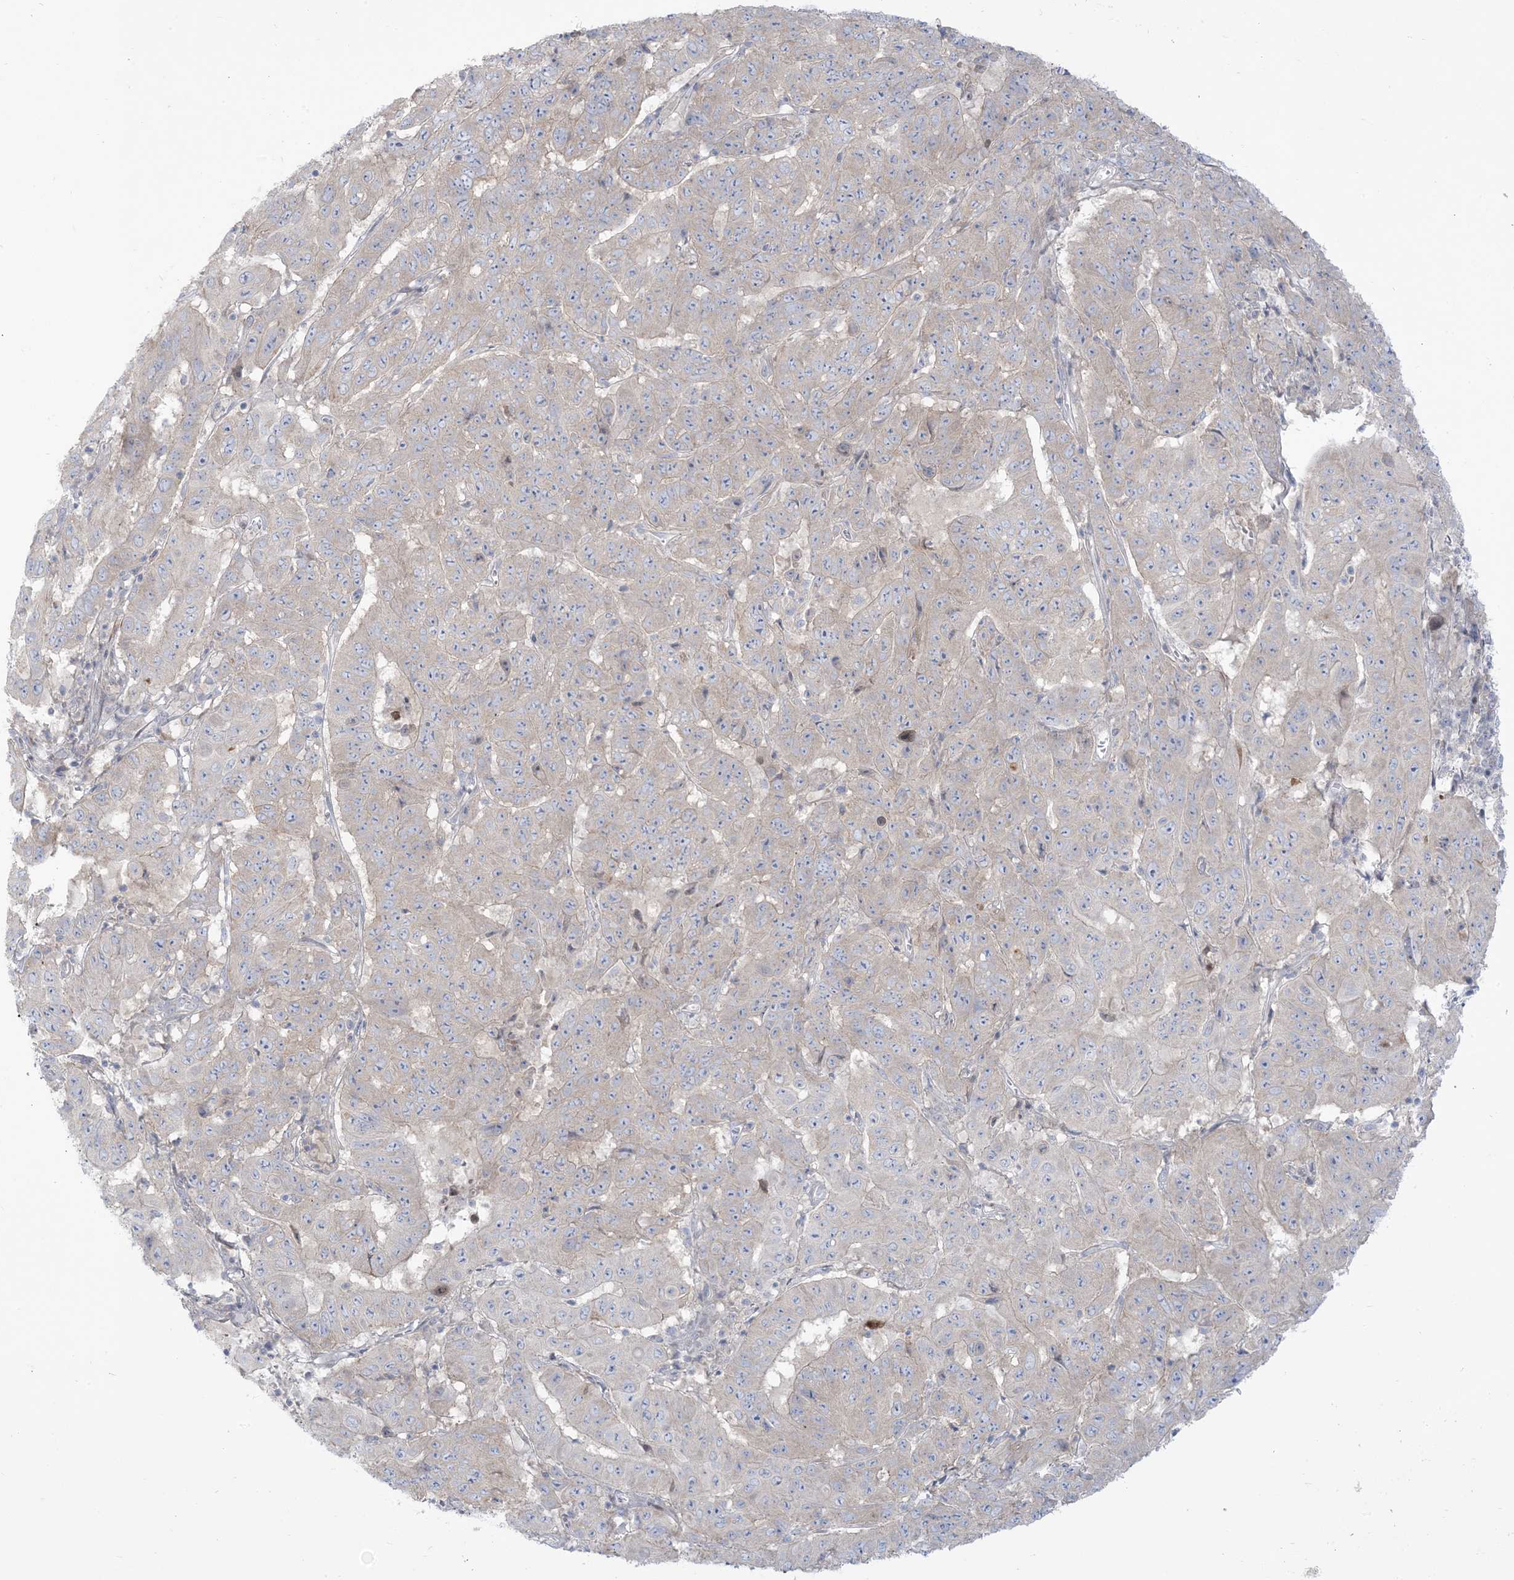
{"staining": {"intensity": "negative", "quantity": "none", "location": "none"}, "tissue": "pancreatic cancer", "cell_type": "Tumor cells", "image_type": "cancer", "snomed": [{"axis": "morphology", "description": "Adenocarcinoma, NOS"}, {"axis": "topography", "description": "Pancreas"}], "caption": "There is no significant expression in tumor cells of pancreatic cancer.", "gene": "AFTPH", "patient": {"sex": "male", "age": 63}}